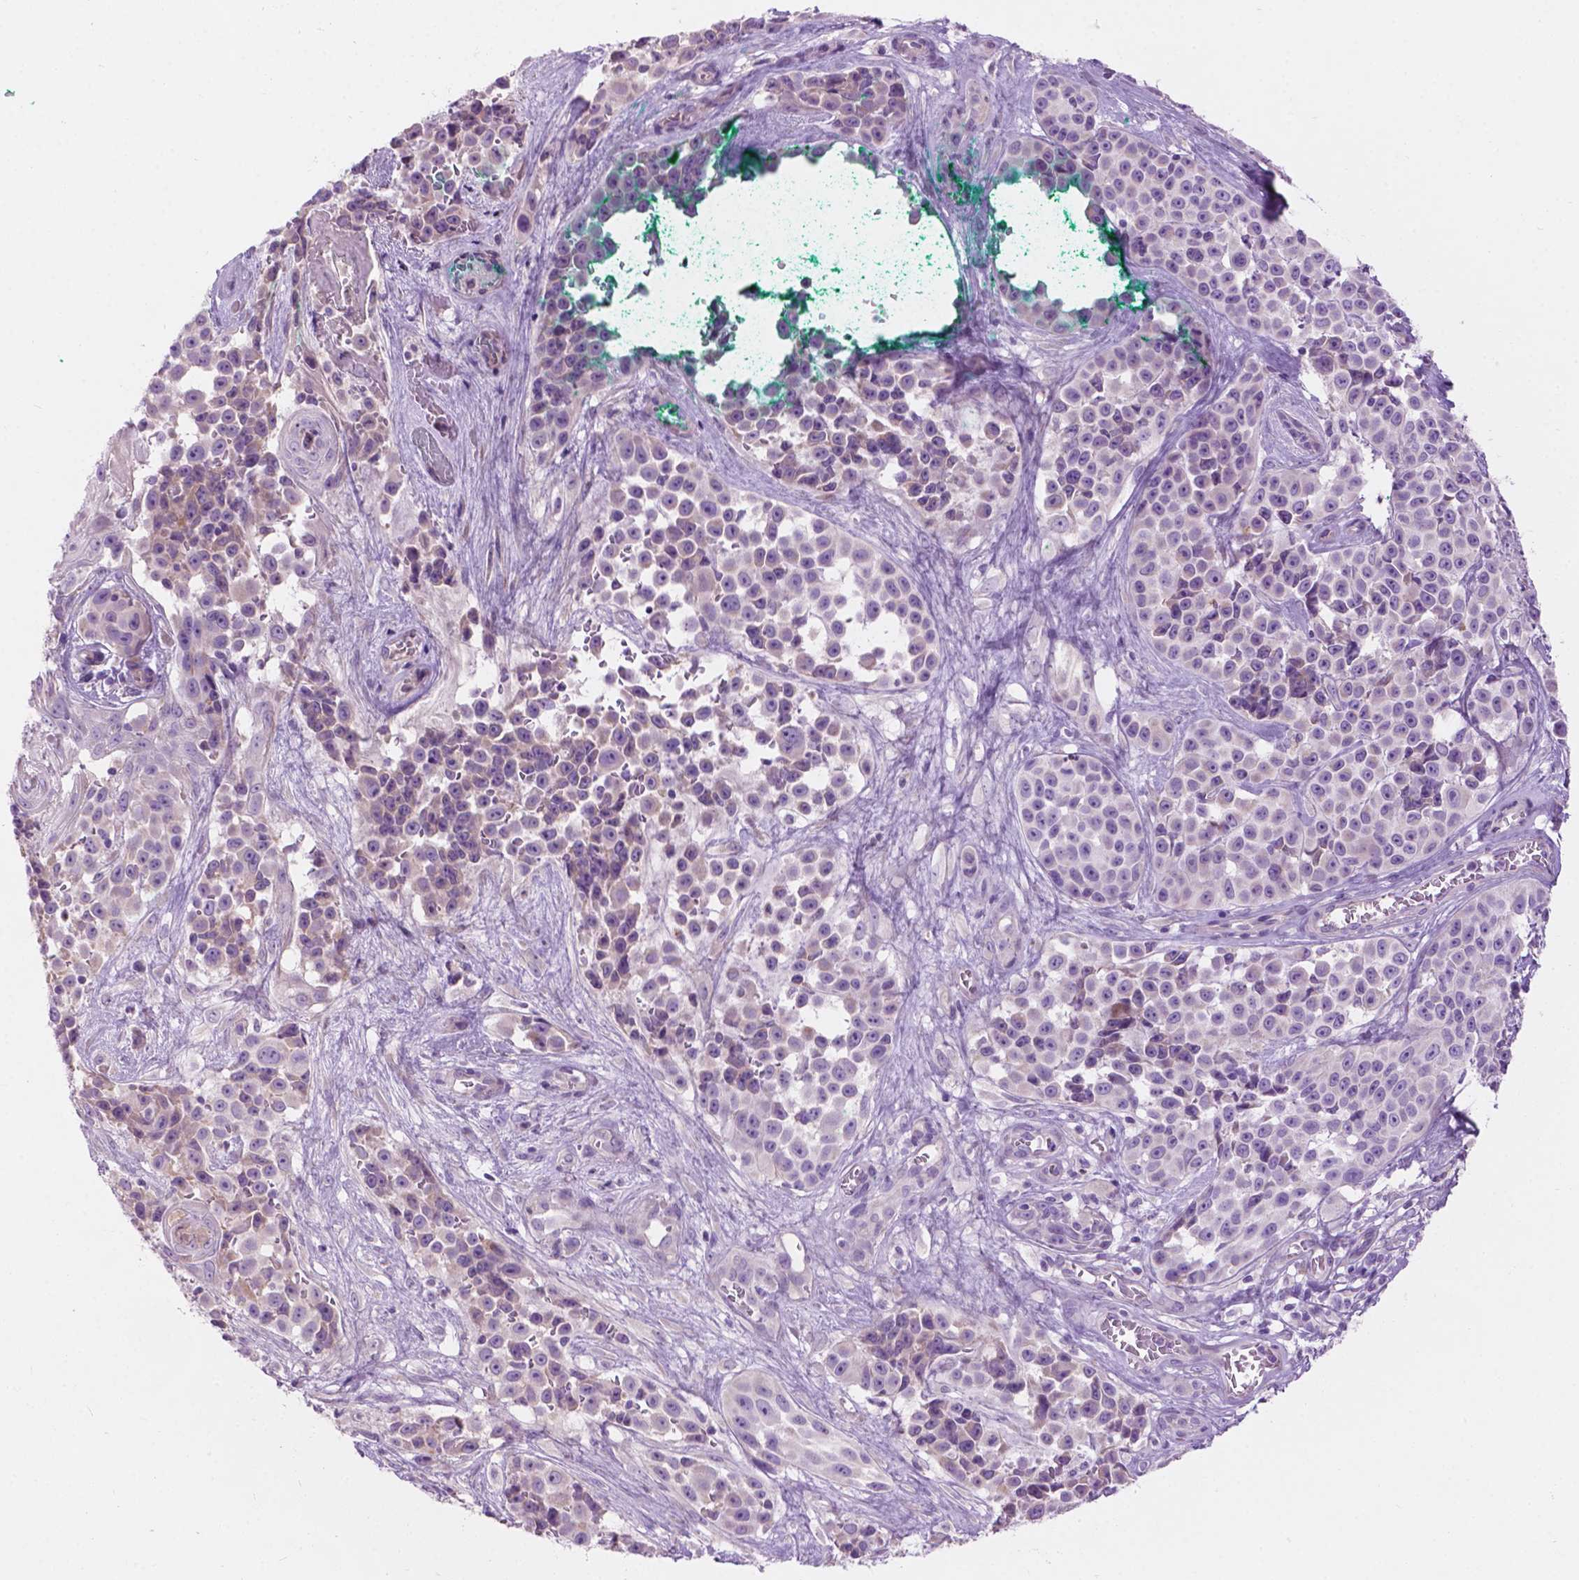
{"staining": {"intensity": "weak", "quantity": "25%-75%", "location": "cytoplasmic/membranous"}, "tissue": "melanoma", "cell_type": "Tumor cells", "image_type": "cancer", "snomed": [{"axis": "morphology", "description": "Malignant melanoma, NOS"}, {"axis": "topography", "description": "Skin"}], "caption": "Protein analysis of melanoma tissue reveals weak cytoplasmic/membranous staining in about 25%-75% of tumor cells.", "gene": "NOXO1", "patient": {"sex": "female", "age": 88}}